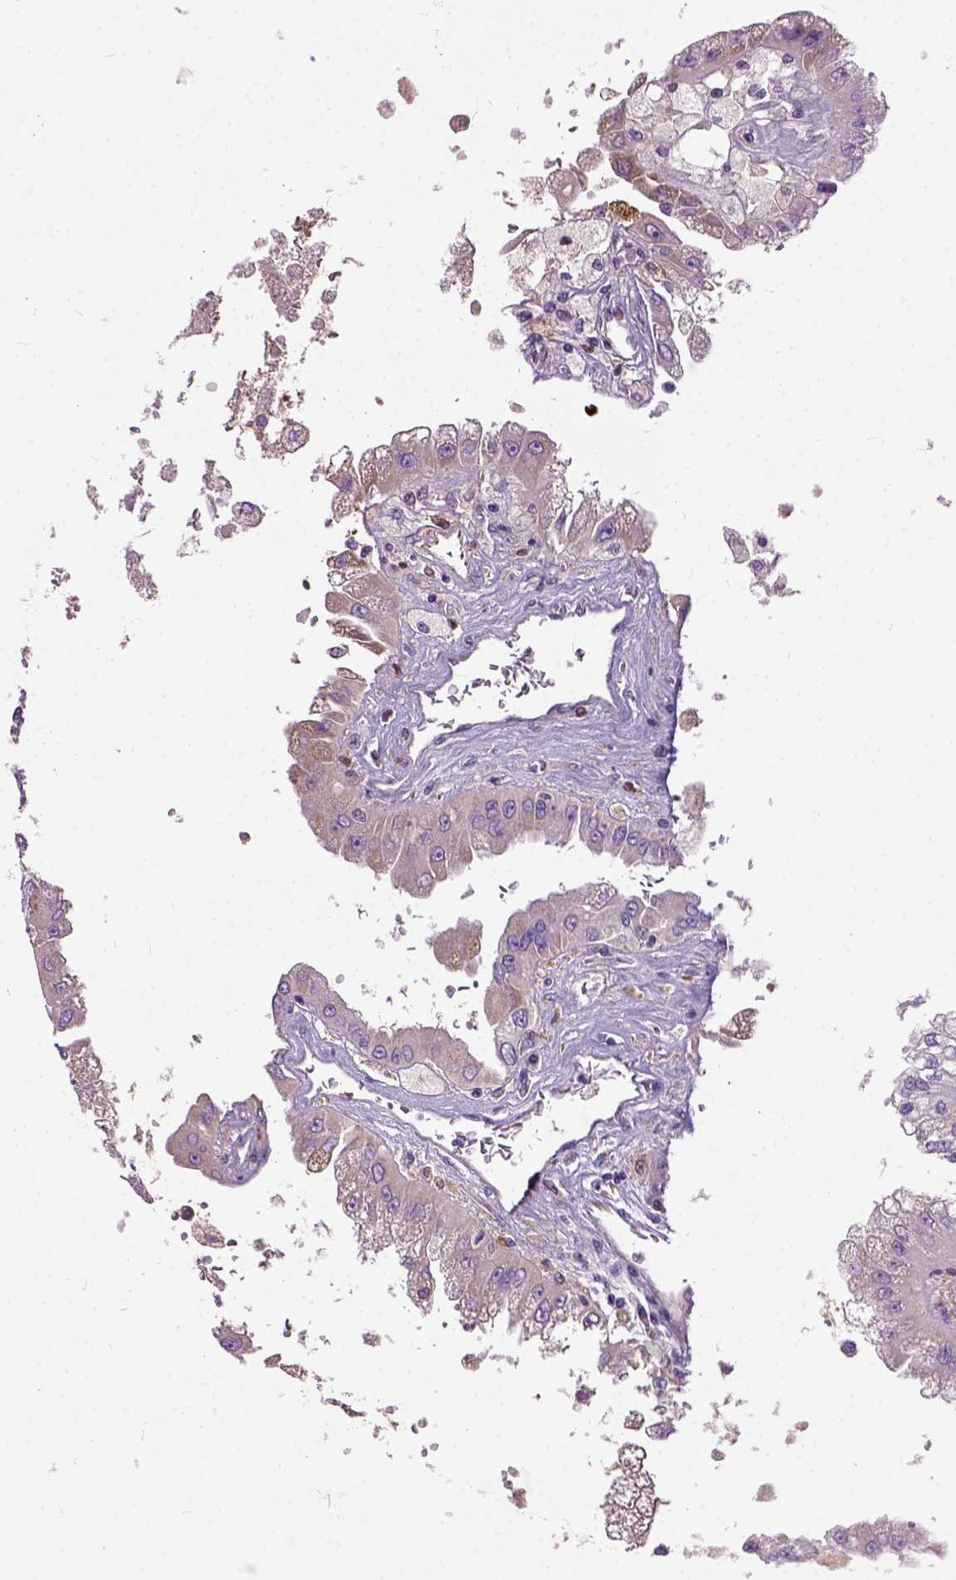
{"staining": {"intensity": "negative", "quantity": "none", "location": "none"}, "tissue": "renal cancer", "cell_type": "Tumor cells", "image_type": "cancer", "snomed": [{"axis": "morphology", "description": "Adenocarcinoma, NOS"}, {"axis": "topography", "description": "Kidney"}], "caption": "DAB immunohistochemical staining of renal cancer demonstrates no significant positivity in tumor cells. (DAB IHC visualized using brightfield microscopy, high magnification).", "gene": "SEMA4F", "patient": {"sex": "male", "age": 58}}